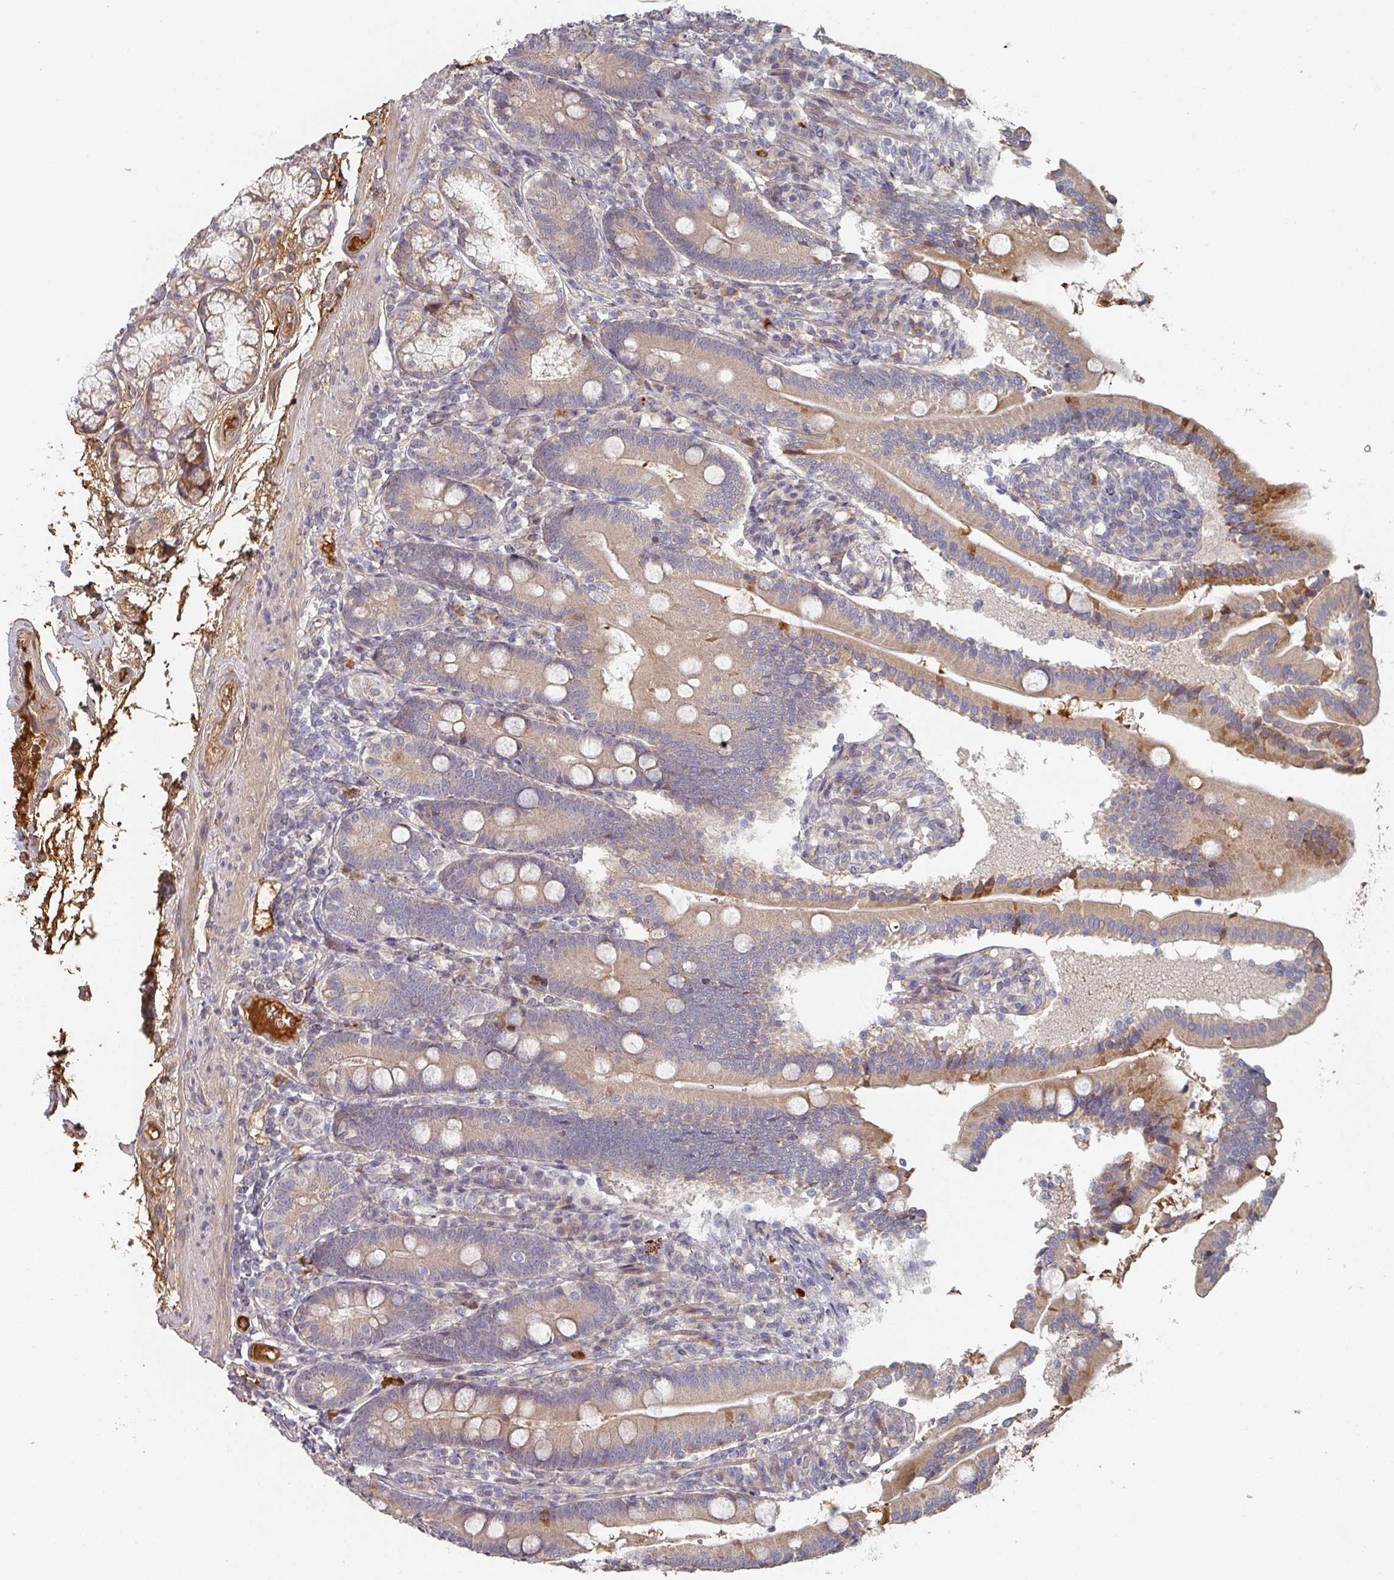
{"staining": {"intensity": "moderate", "quantity": "25%-75%", "location": "cytoplasmic/membranous"}, "tissue": "duodenum", "cell_type": "Glandular cells", "image_type": "normal", "snomed": [{"axis": "morphology", "description": "Normal tissue, NOS"}, {"axis": "topography", "description": "Duodenum"}], "caption": "Duodenum was stained to show a protein in brown. There is medium levels of moderate cytoplasmic/membranous expression in about 25%-75% of glandular cells. Nuclei are stained in blue.", "gene": "ENSG00000249773", "patient": {"sex": "female", "age": 67}}